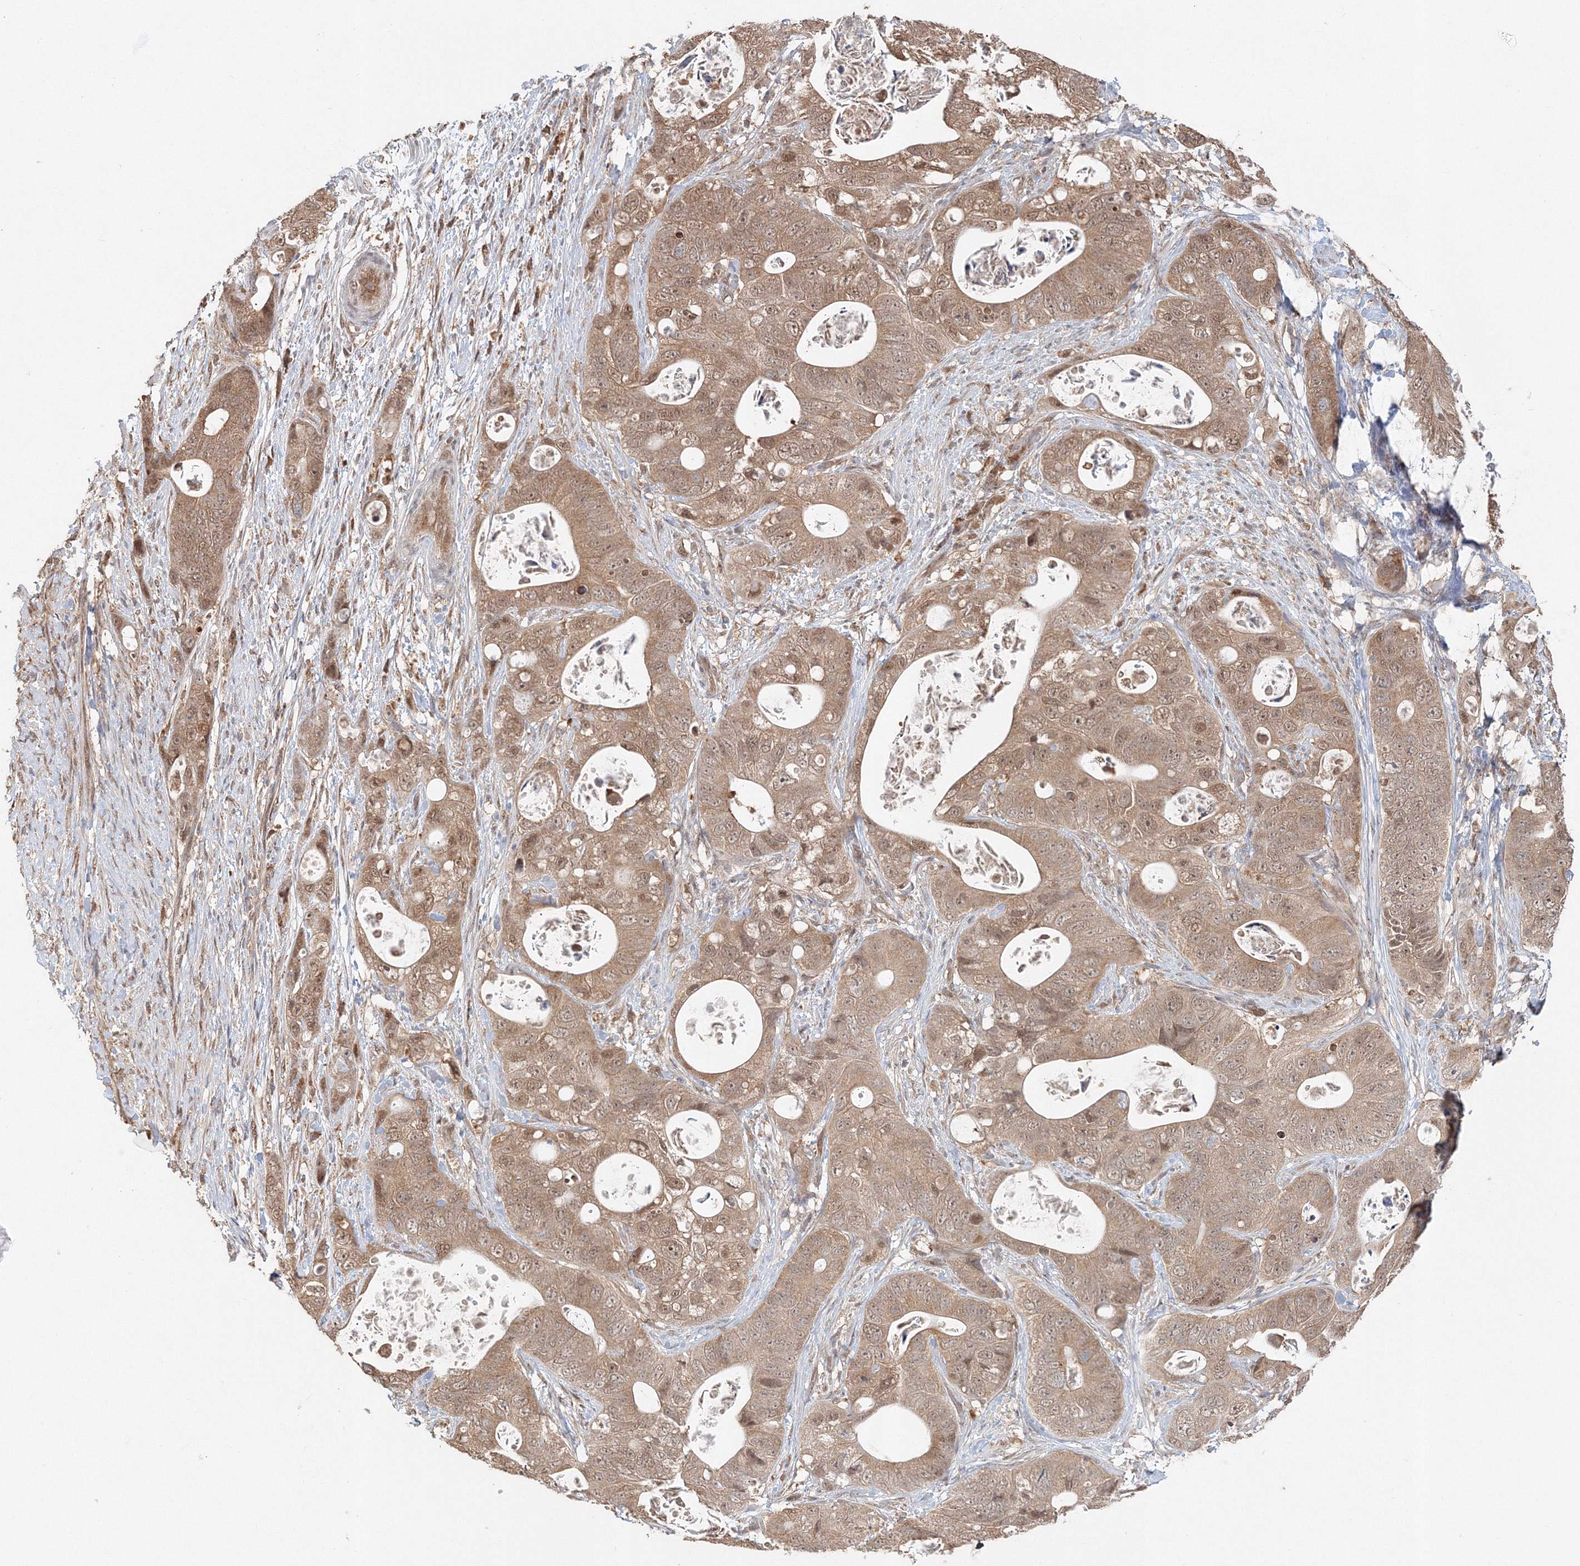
{"staining": {"intensity": "moderate", "quantity": ">75%", "location": "cytoplasmic/membranous,nuclear"}, "tissue": "stomach cancer", "cell_type": "Tumor cells", "image_type": "cancer", "snomed": [{"axis": "morphology", "description": "Adenocarcinoma, NOS"}, {"axis": "topography", "description": "Stomach"}], "caption": "Stomach adenocarcinoma was stained to show a protein in brown. There is medium levels of moderate cytoplasmic/membranous and nuclear positivity in approximately >75% of tumor cells. (DAB IHC with brightfield microscopy, high magnification).", "gene": "PSMD6", "patient": {"sex": "female", "age": 89}}